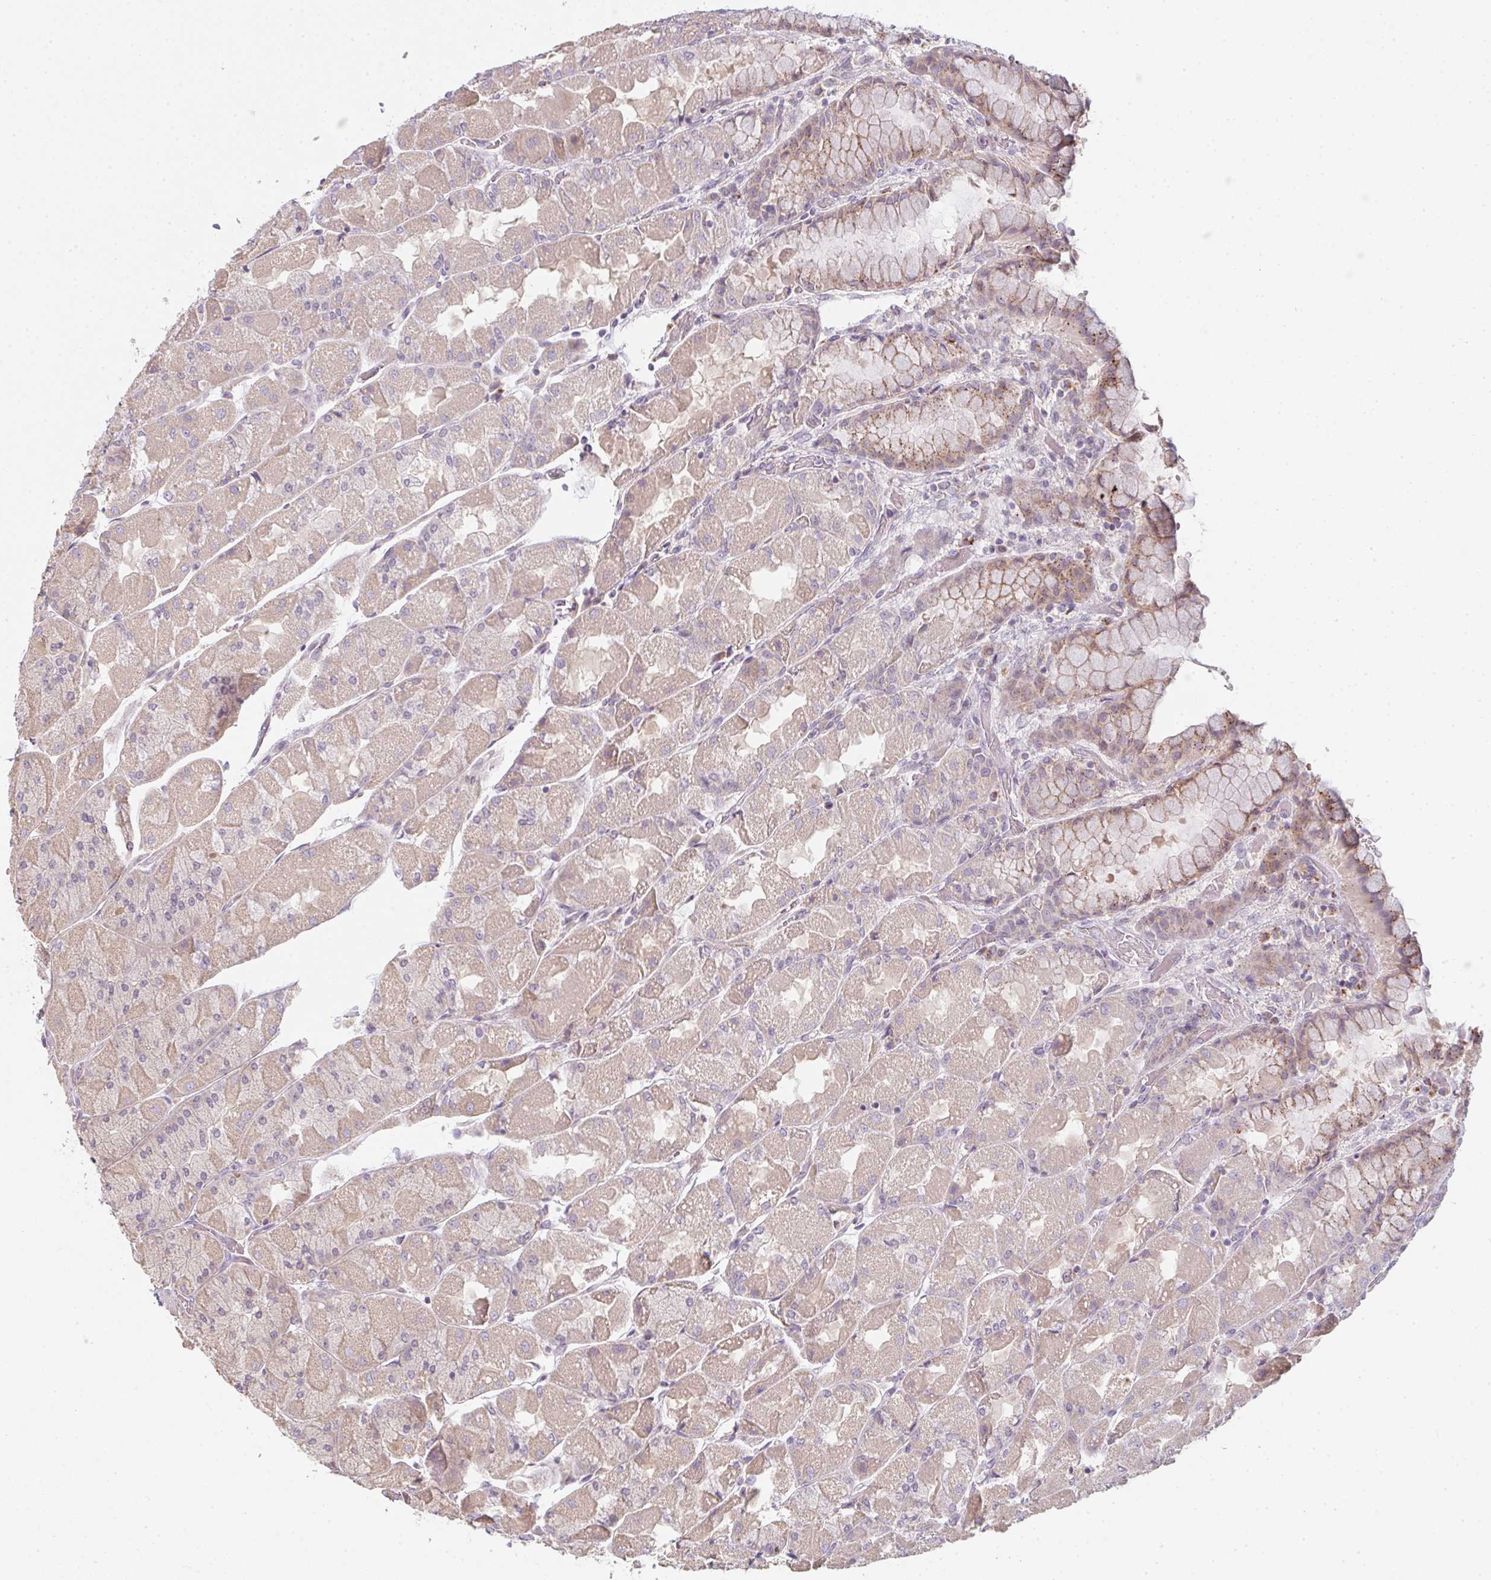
{"staining": {"intensity": "weak", "quantity": "<25%", "location": "cytoplasmic/membranous"}, "tissue": "stomach", "cell_type": "Glandular cells", "image_type": "normal", "snomed": [{"axis": "morphology", "description": "Normal tissue, NOS"}, {"axis": "topography", "description": "Stomach"}], "caption": "A photomicrograph of stomach stained for a protein exhibits no brown staining in glandular cells. The staining was performed using DAB (3,3'-diaminobenzidine) to visualize the protein expression in brown, while the nuclei were stained in blue with hematoxylin (Magnification: 20x).", "gene": "TMEM237", "patient": {"sex": "female", "age": 61}}